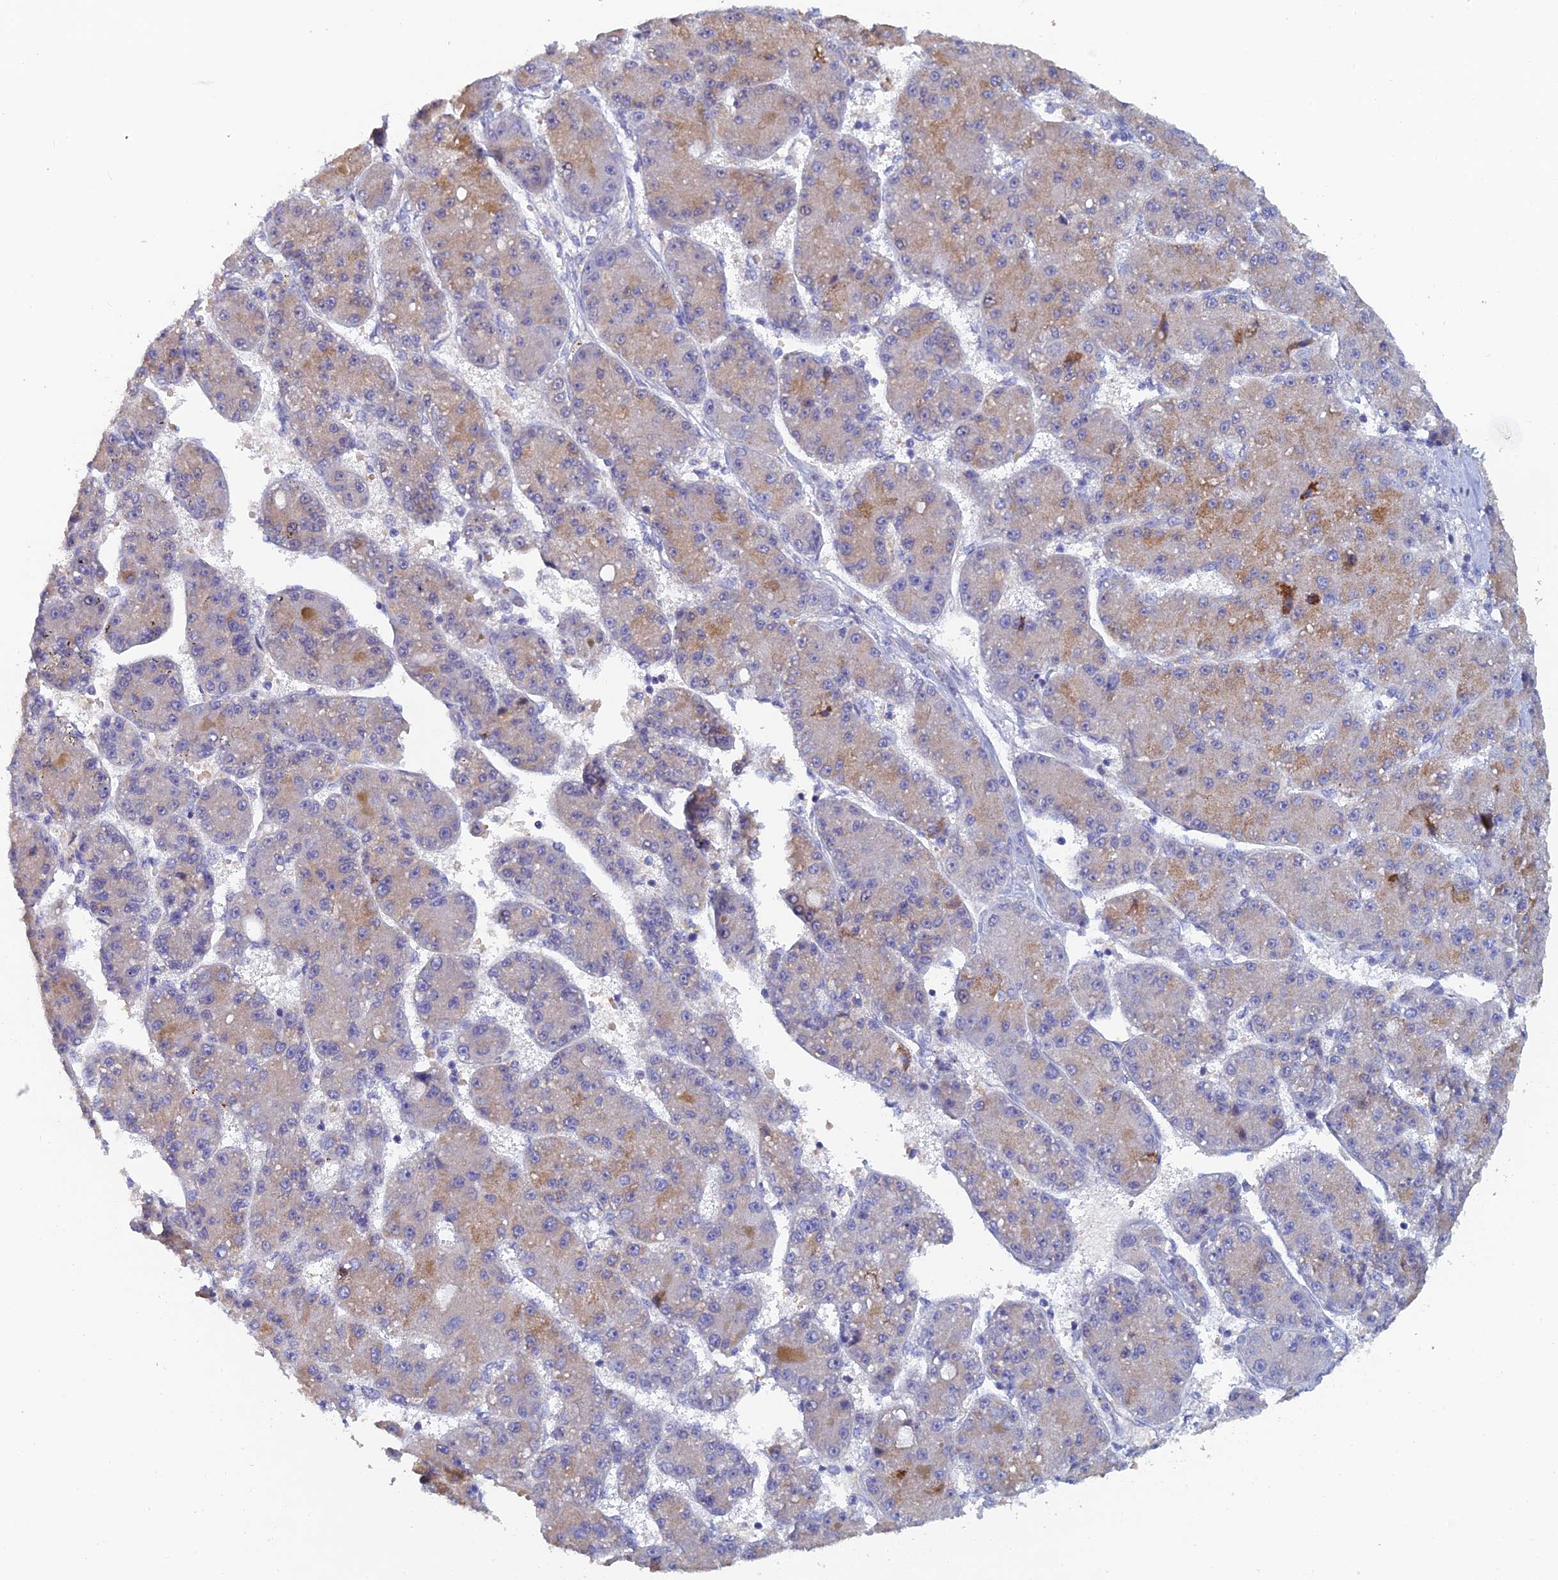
{"staining": {"intensity": "moderate", "quantity": "25%-75%", "location": "cytoplasmic/membranous"}, "tissue": "liver cancer", "cell_type": "Tumor cells", "image_type": "cancer", "snomed": [{"axis": "morphology", "description": "Carcinoma, Hepatocellular, NOS"}, {"axis": "topography", "description": "Liver"}], "caption": "This is a micrograph of immunohistochemistry (IHC) staining of liver hepatocellular carcinoma, which shows moderate staining in the cytoplasmic/membranous of tumor cells.", "gene": "GIPC1", "patient": {"sex": "male", "age": 67}}